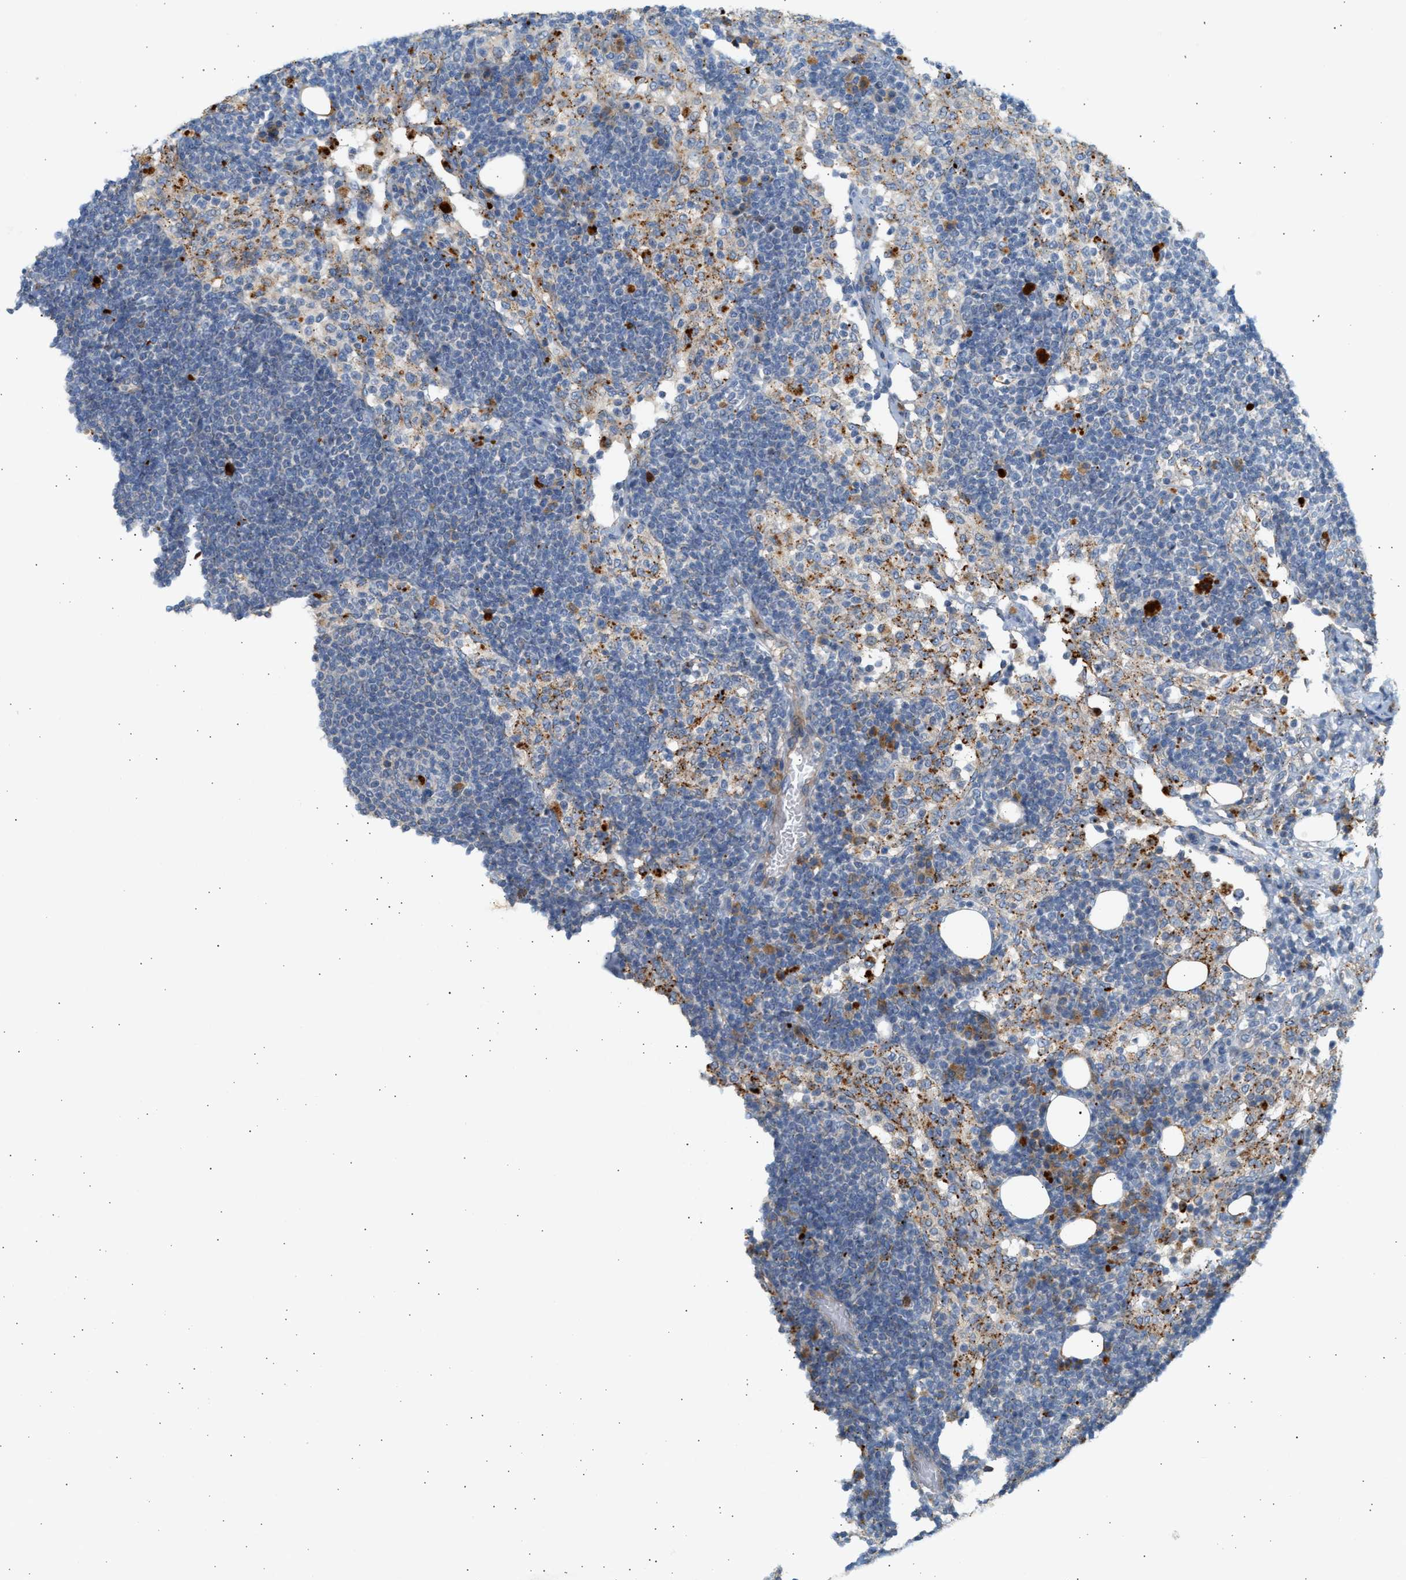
{"staining": {"intensity": "moderate", "quantity": "<25%", "location": "cytoplasmic/membranous"}, "tissue": "lymph node", "cell_type": "Germinal center cells", "image_type": "normal", "snomed": [{"axis": "morphology", "description": "Normal tissue, NOS"}, {"axis": "morphology", "description": "Carcinoid, malignant, NOS"}, {"axis": "topography", "description": "Lymph node"}], "caption": "Immunohistochemistry photomicrograph of unremarkable lymph node stained for a protein (brown), which displays low levels of moderate cytoplasmic/membranous staining in about <25% of germinal center cells.", "gene": "ENTHD1", "patient": {"sex": "male", "age": 47}}